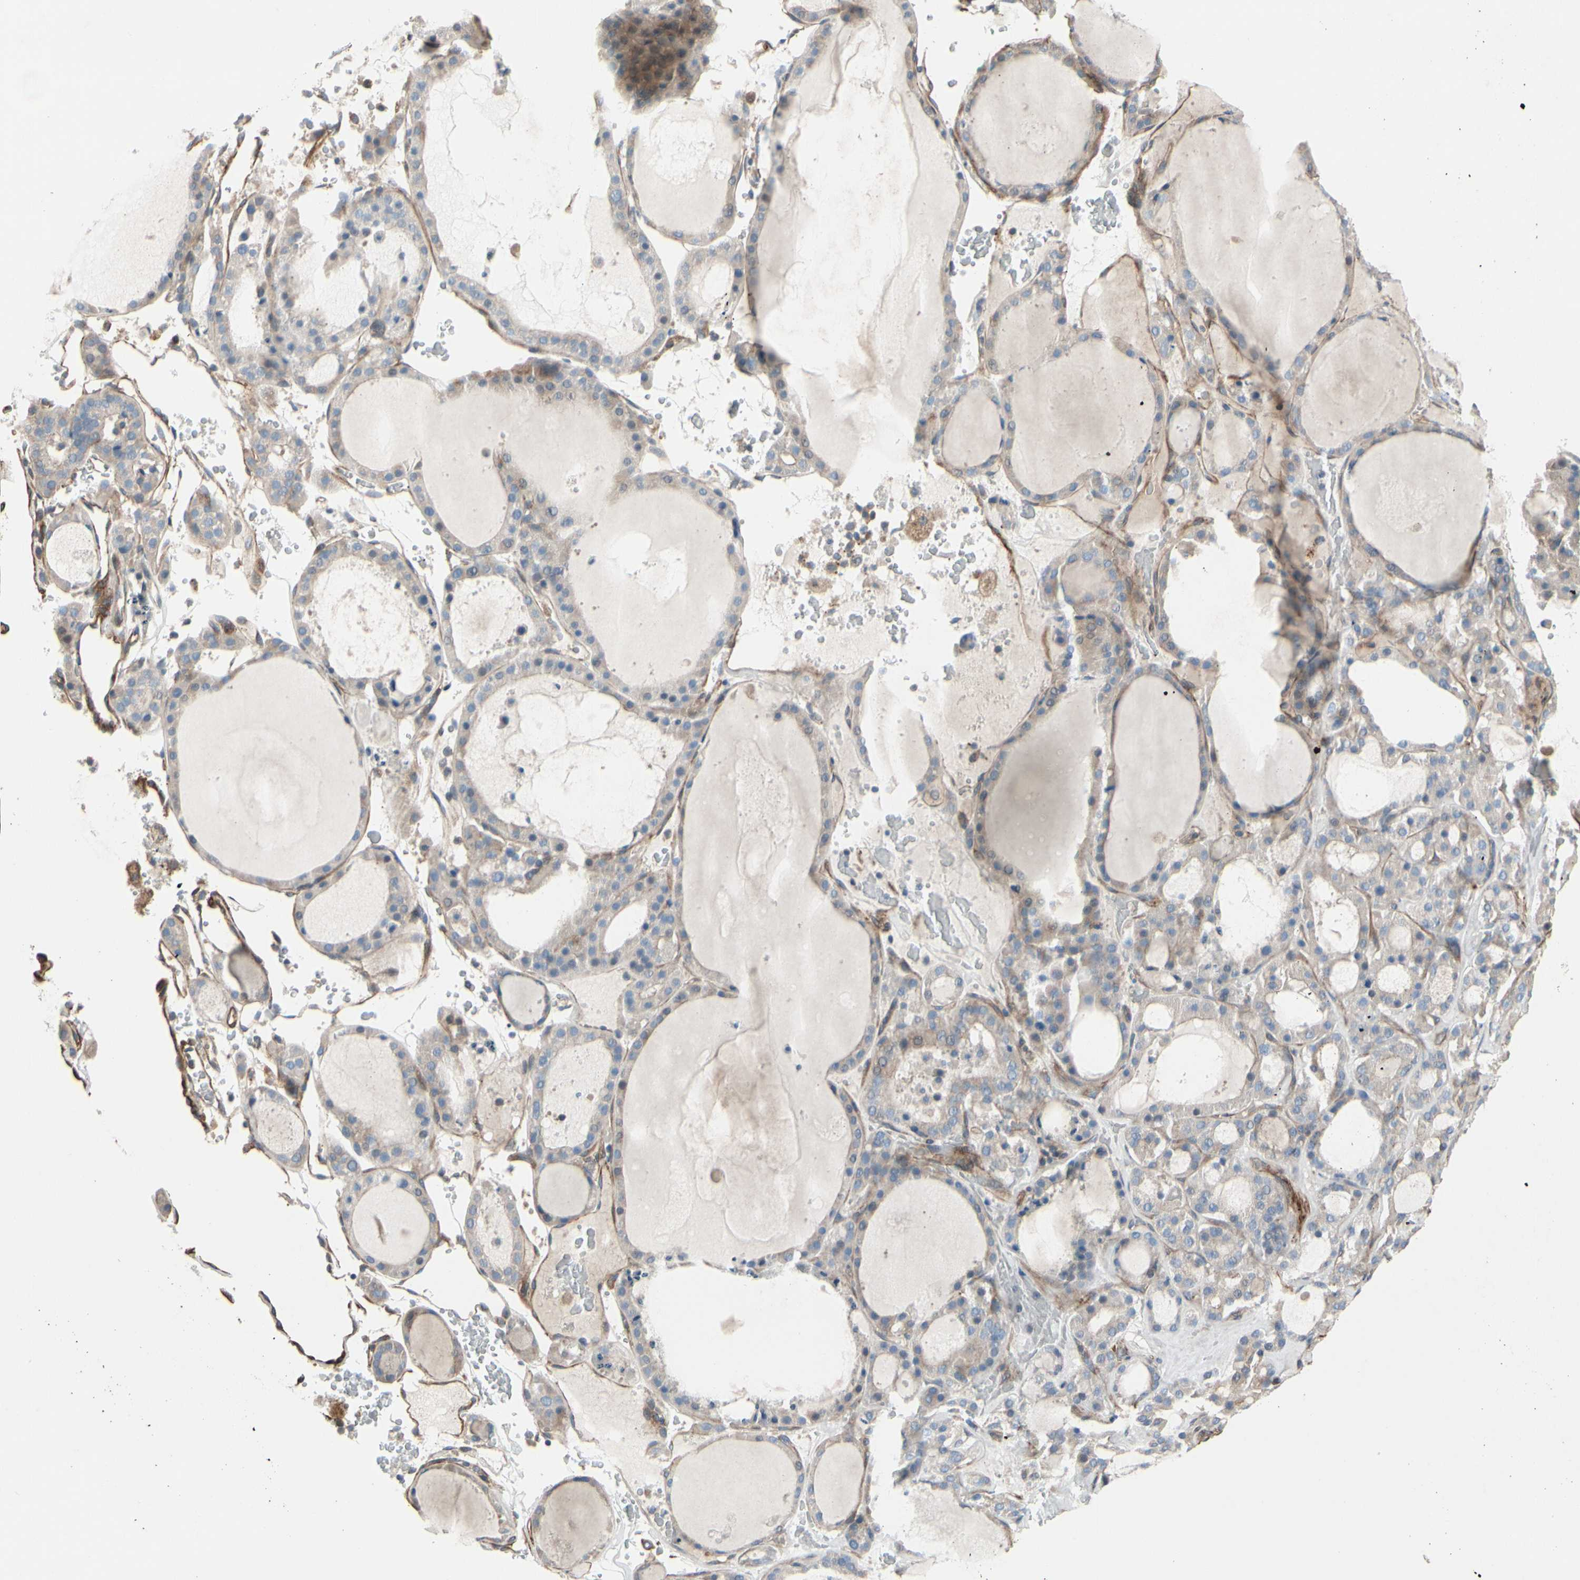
{"staining": {"intensity": "weak", "quantity": "<25%", "location": "cytoplasmic/membranous"}, "tissue": "thyroid gland", "cell_type": "Glandular cells", "image_type": "normal", "snomed": [{"axis": "morphology", "description": "Normal tissue, NOS"}, {"axis": "morphology", "description": "Carcinoma, NOS"}, {"axis": "topography", "description": "Thyroid gland"}], "caption": "Glandular cells show no significant protein expression in benign thyroid gland.", "gene": "TPM1", "patient": {"sex": "female", "age": 86}}